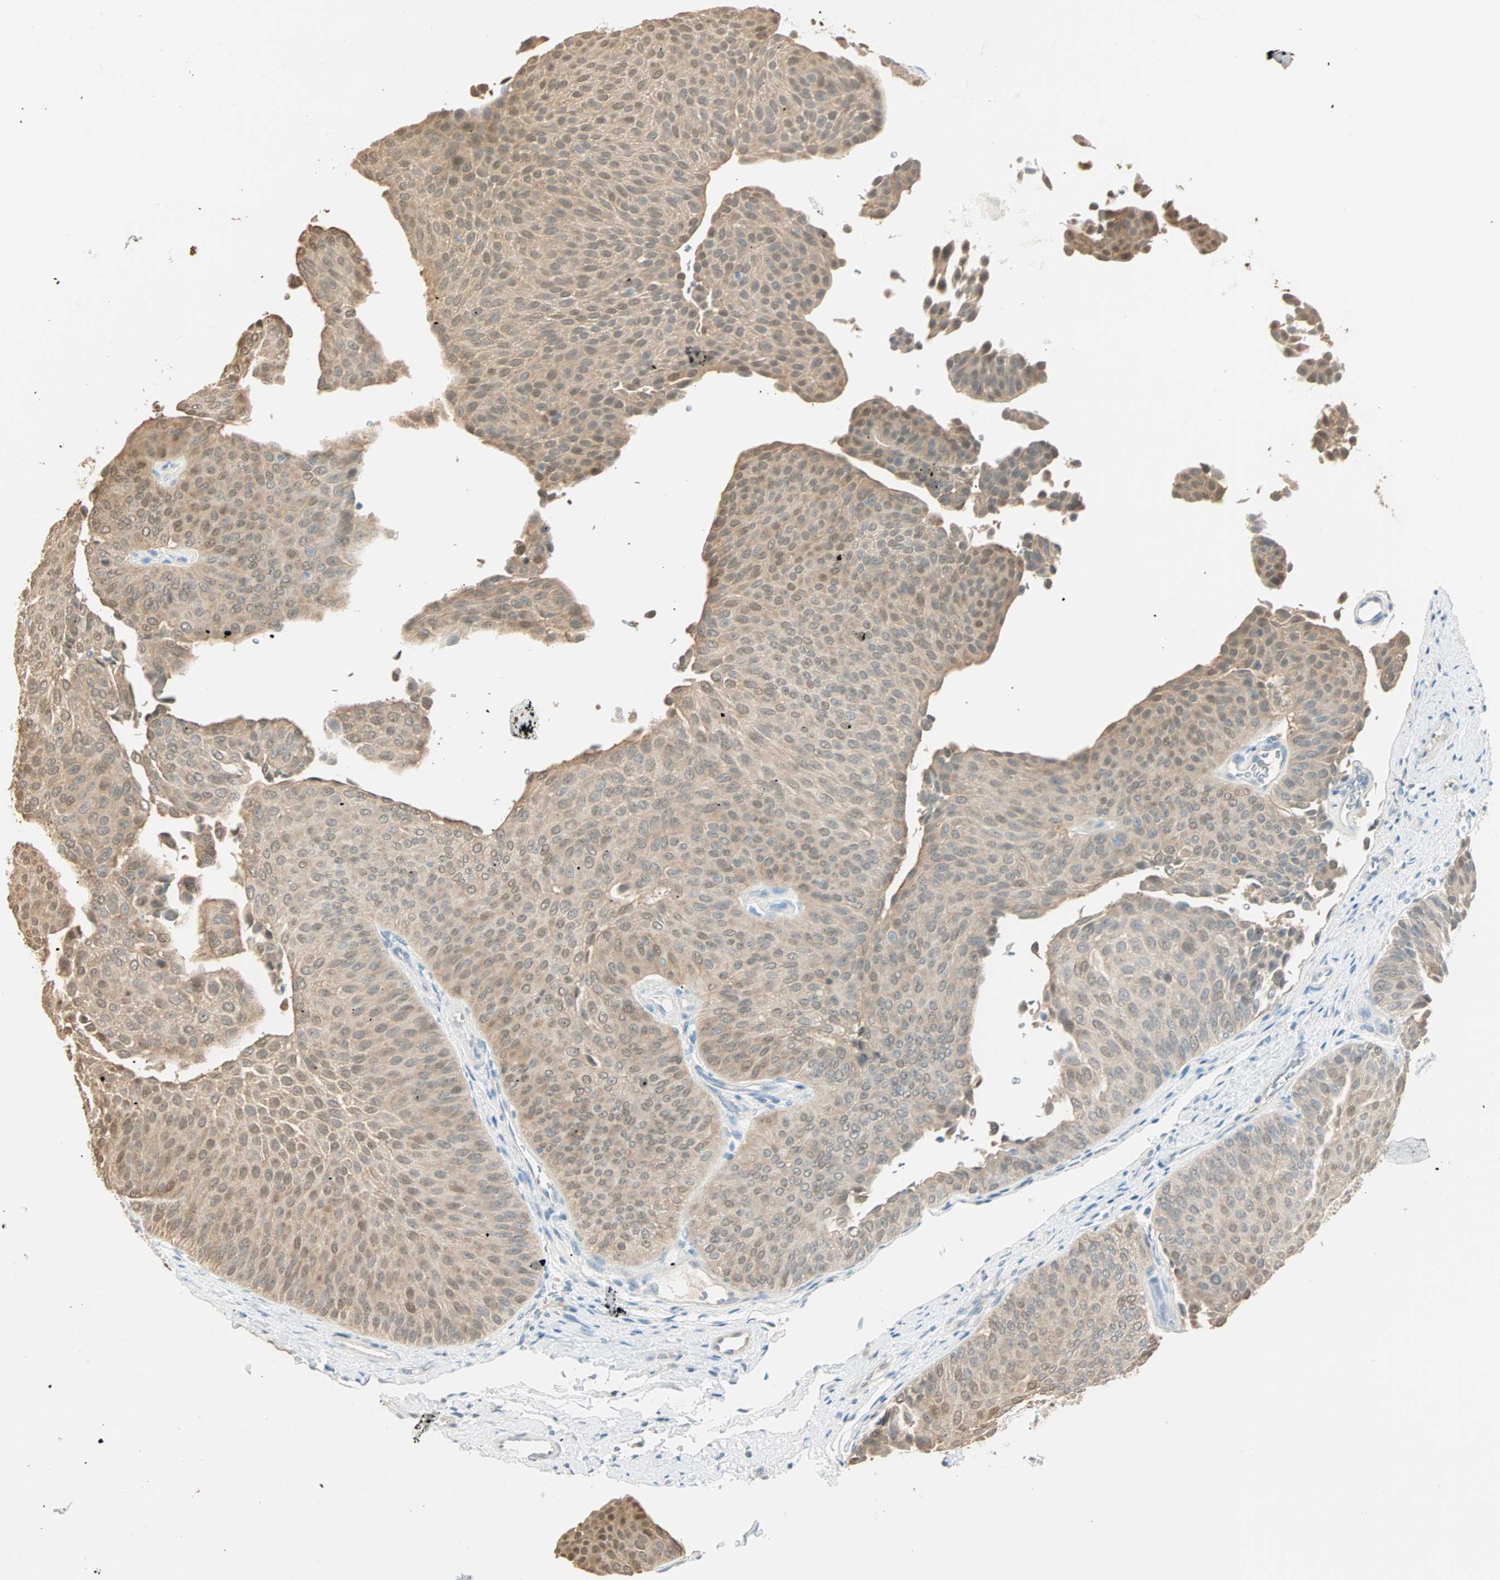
{"staining": {"intensity": "moderate", "quantity": ">75%", "location": "cytoplasmic/membranous,nuclear"}, "tissue": "urothelial cancer", "cell_type": "Tumor cells", "image_type": "cancer", "snomed": [{"axis": "morphology", "description": "Urothelial carcinoma, Low grade"}, {"axis": "topography", "description": "Urinary bladder"}], "caption": "Immunohistochemical staining of human urothelial carcinoma (low-grade) shows medium levels of moderate cytoplasmic/membranous and nuclear protein positivity in approximately >75% of tumor cells. (DAB IHC with brightfield microscopy, high magnification).", "gene": "S100A1", "patient": {"sex": "female", "age": 60}}